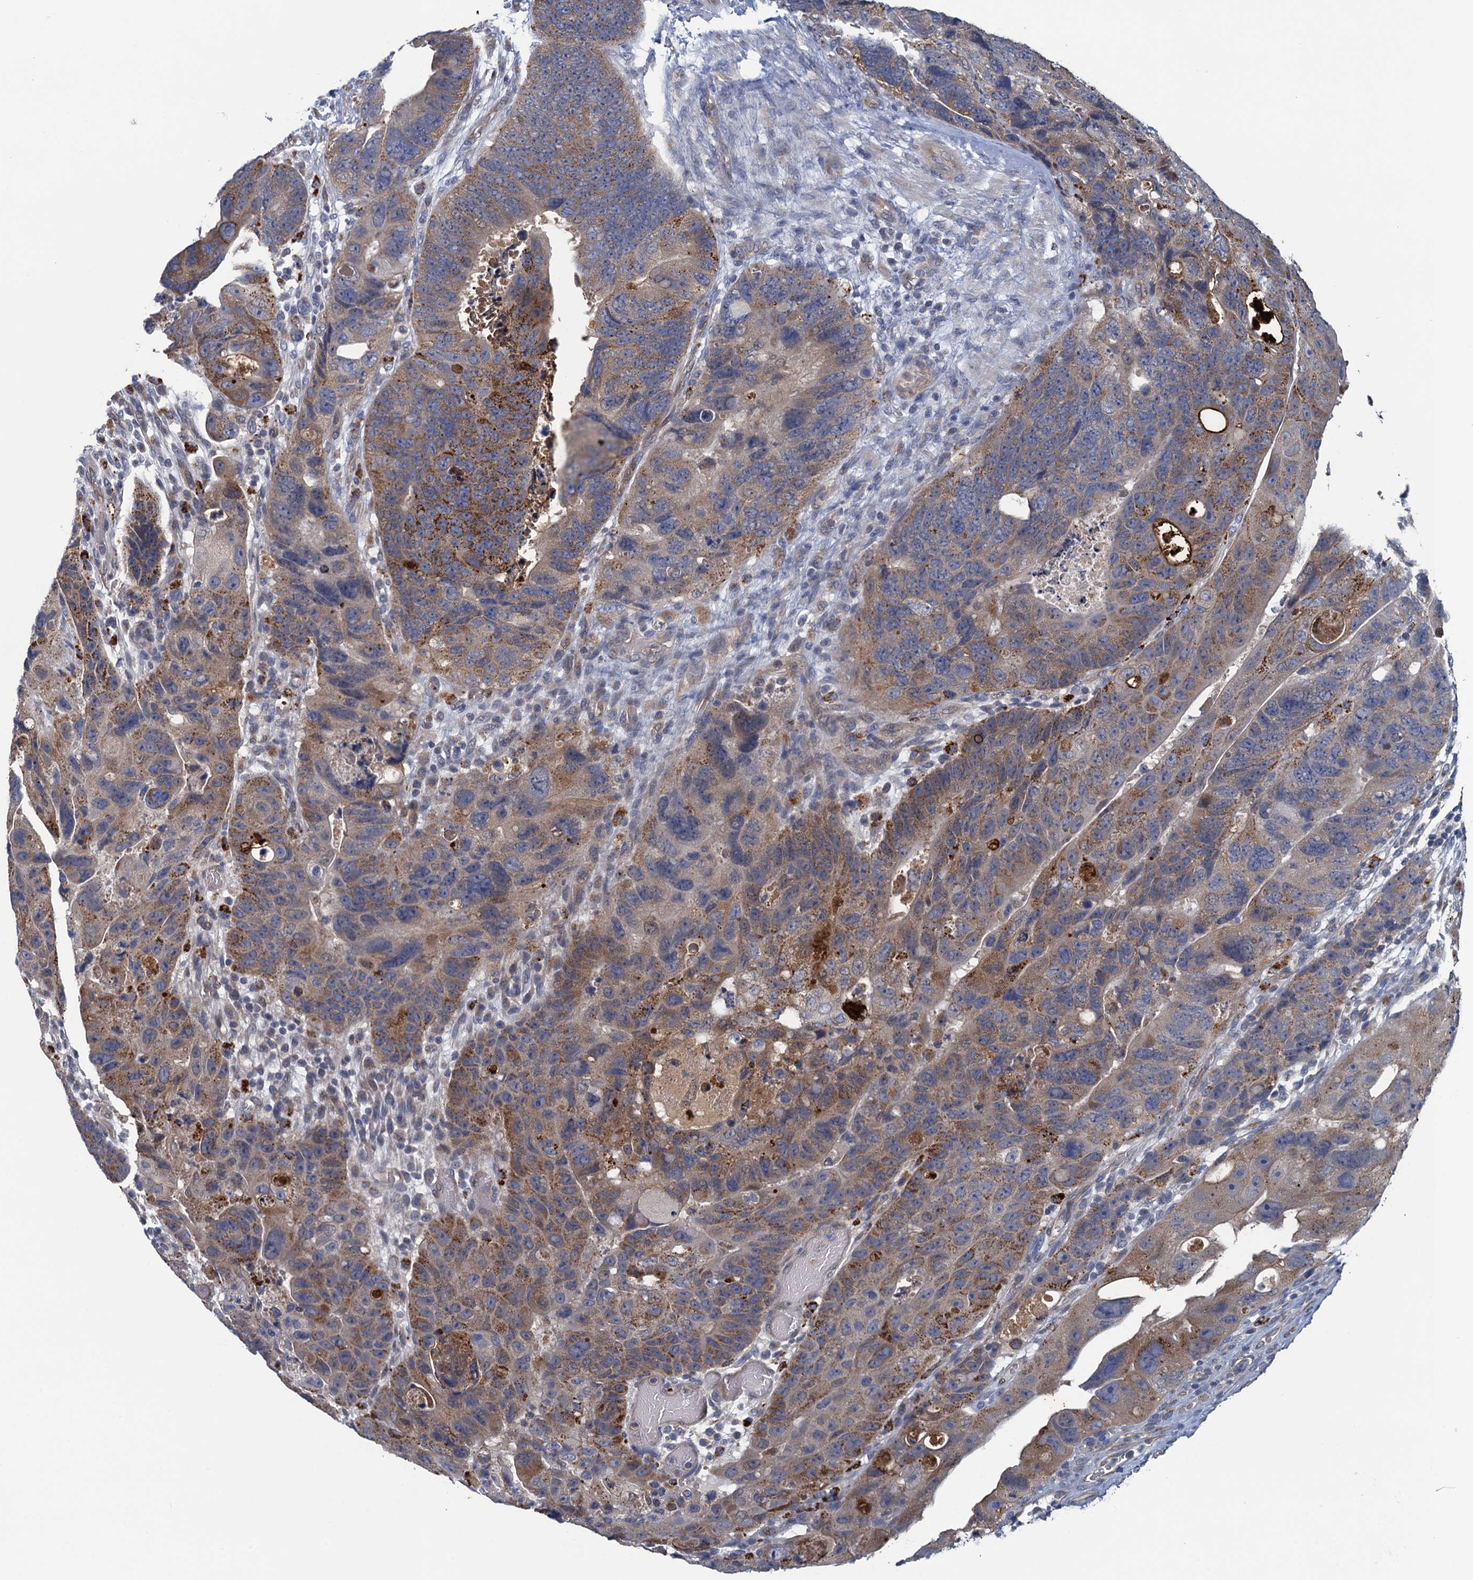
{"staining": {"intensity": "moderate", "quantity": "25%-75%", "location": "cytoplasmic/membranous"}, "tissue": "colorectal cancer", "cell_type": "Tumor cells", "image_type": "cancer", "snomed": [{"axis": "morphology", "description": "Adenocarcinoma, NOS"}, {"axis": "topography", "description": "Rectum"}], "caption": "Immunohistochemistry photomicrograph of adenocarcinoma (colorectal) stained for a protein (brown), which exhibits medium levels of moderate cytoplasmic/membranous positivity in approximately 25%-75% of tumor cells.", "gene": "KBTBD8", "patient": {"sex": "male", "age": 59}}